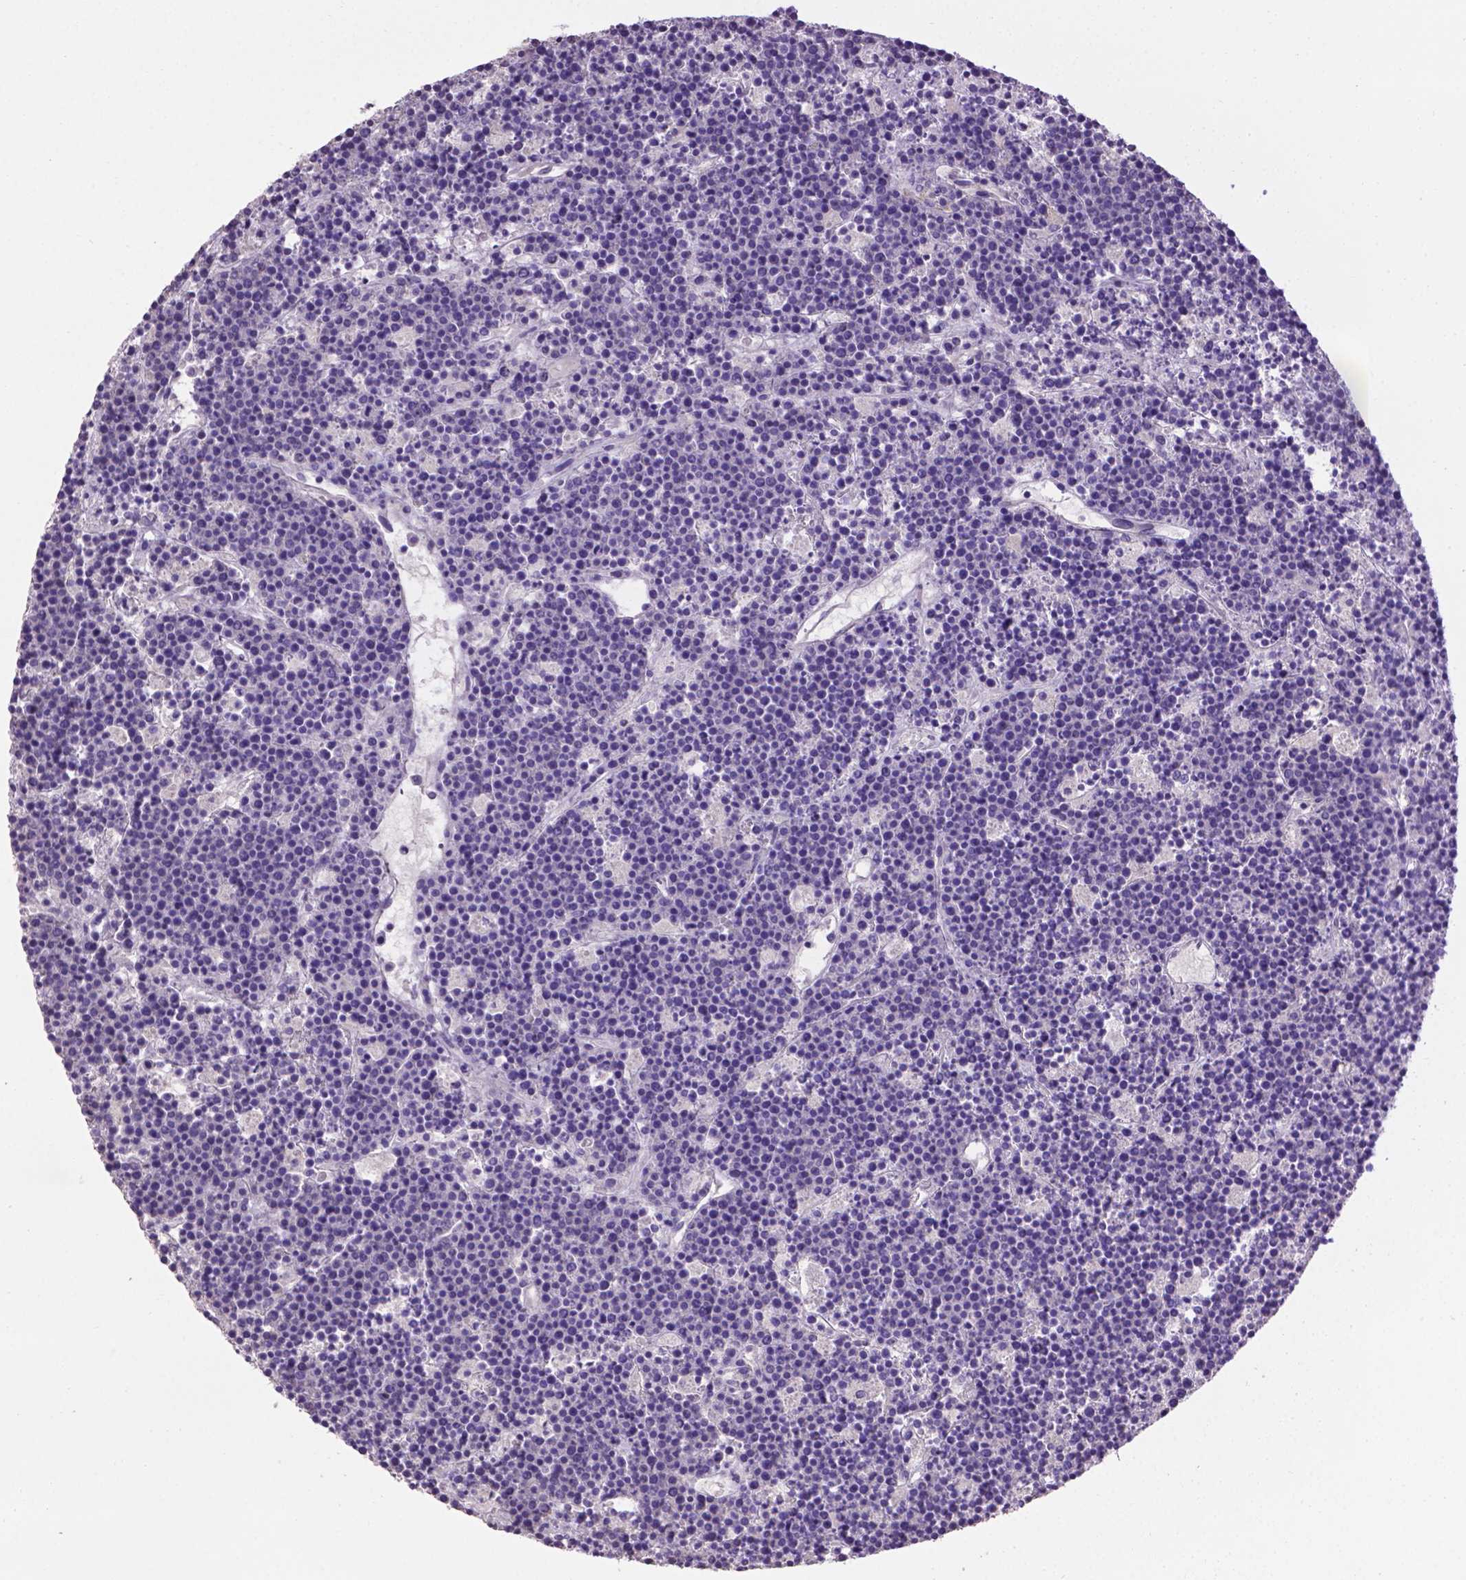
{"staining": {"intensity": "negative", "quantity": "none", "location": "none"}, "tissue": "lymphoma", "cell_type": "Tumor cells", "image_type": "cancer", "snomed": [{"axis": "morphology", "description": "Malignant lymphoma, non-Hodgkin's type, High grade"}, {"axis": "topography", "description": "Ovary"}], "caption": "High magnification brightfield microscopy of high-grade malignant lymphoma, non-Hodgkin's type stained with DAB (3,3'-diaminobenzidine) (brown) and counterstained with hematoxylin (blue): tumor cells show no significant expression.", "gene": "CPM", "patient": {"sex": "female", "age": 56}}